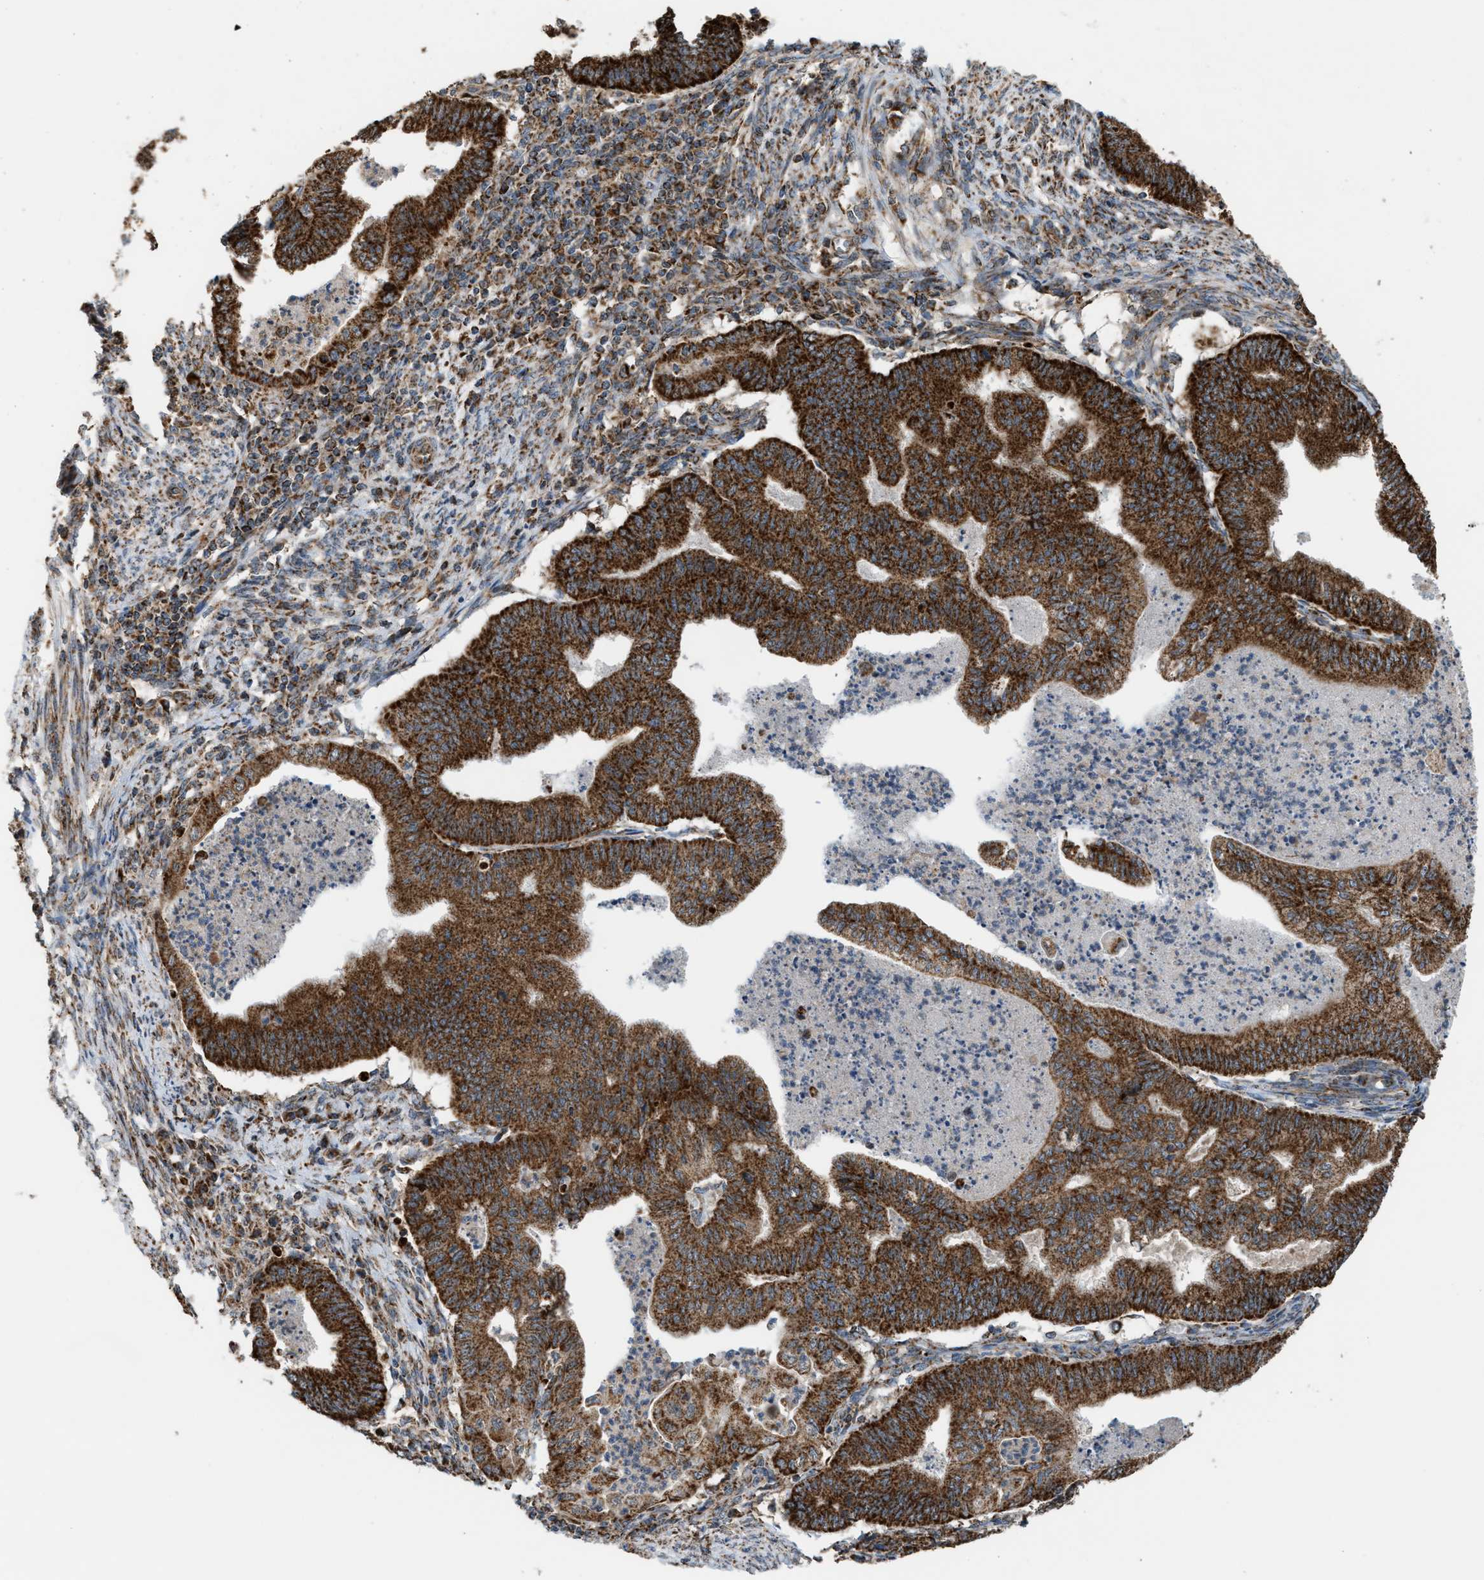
{"staining": {"intensity": "strong", "quantity": ">75%", "location": "cytoplasmic/membranous"}, "tissue": "endometrial cancer", "cell_type": "Tumor cells", "image_type": "cancer", "snomed": [{"axis": "morphology", "description": "Polyp, NOS"}, {"axis": "morphology", "description": "Adenocarcinoma, NOS"}, {"axis": "morphology", "description": "Adenoma, NOS"}, {"axis": "topography", "description": "Endometrium"}], "caption": "A photomicrograph showing strong cytoplasmic/membranous expression in about >75% of tumor cells in endometrial cancer, as visualized by brown immunohistochemical staining.", "gene": "SGSM2", "patient": {"sex": "female", "age": 79}}